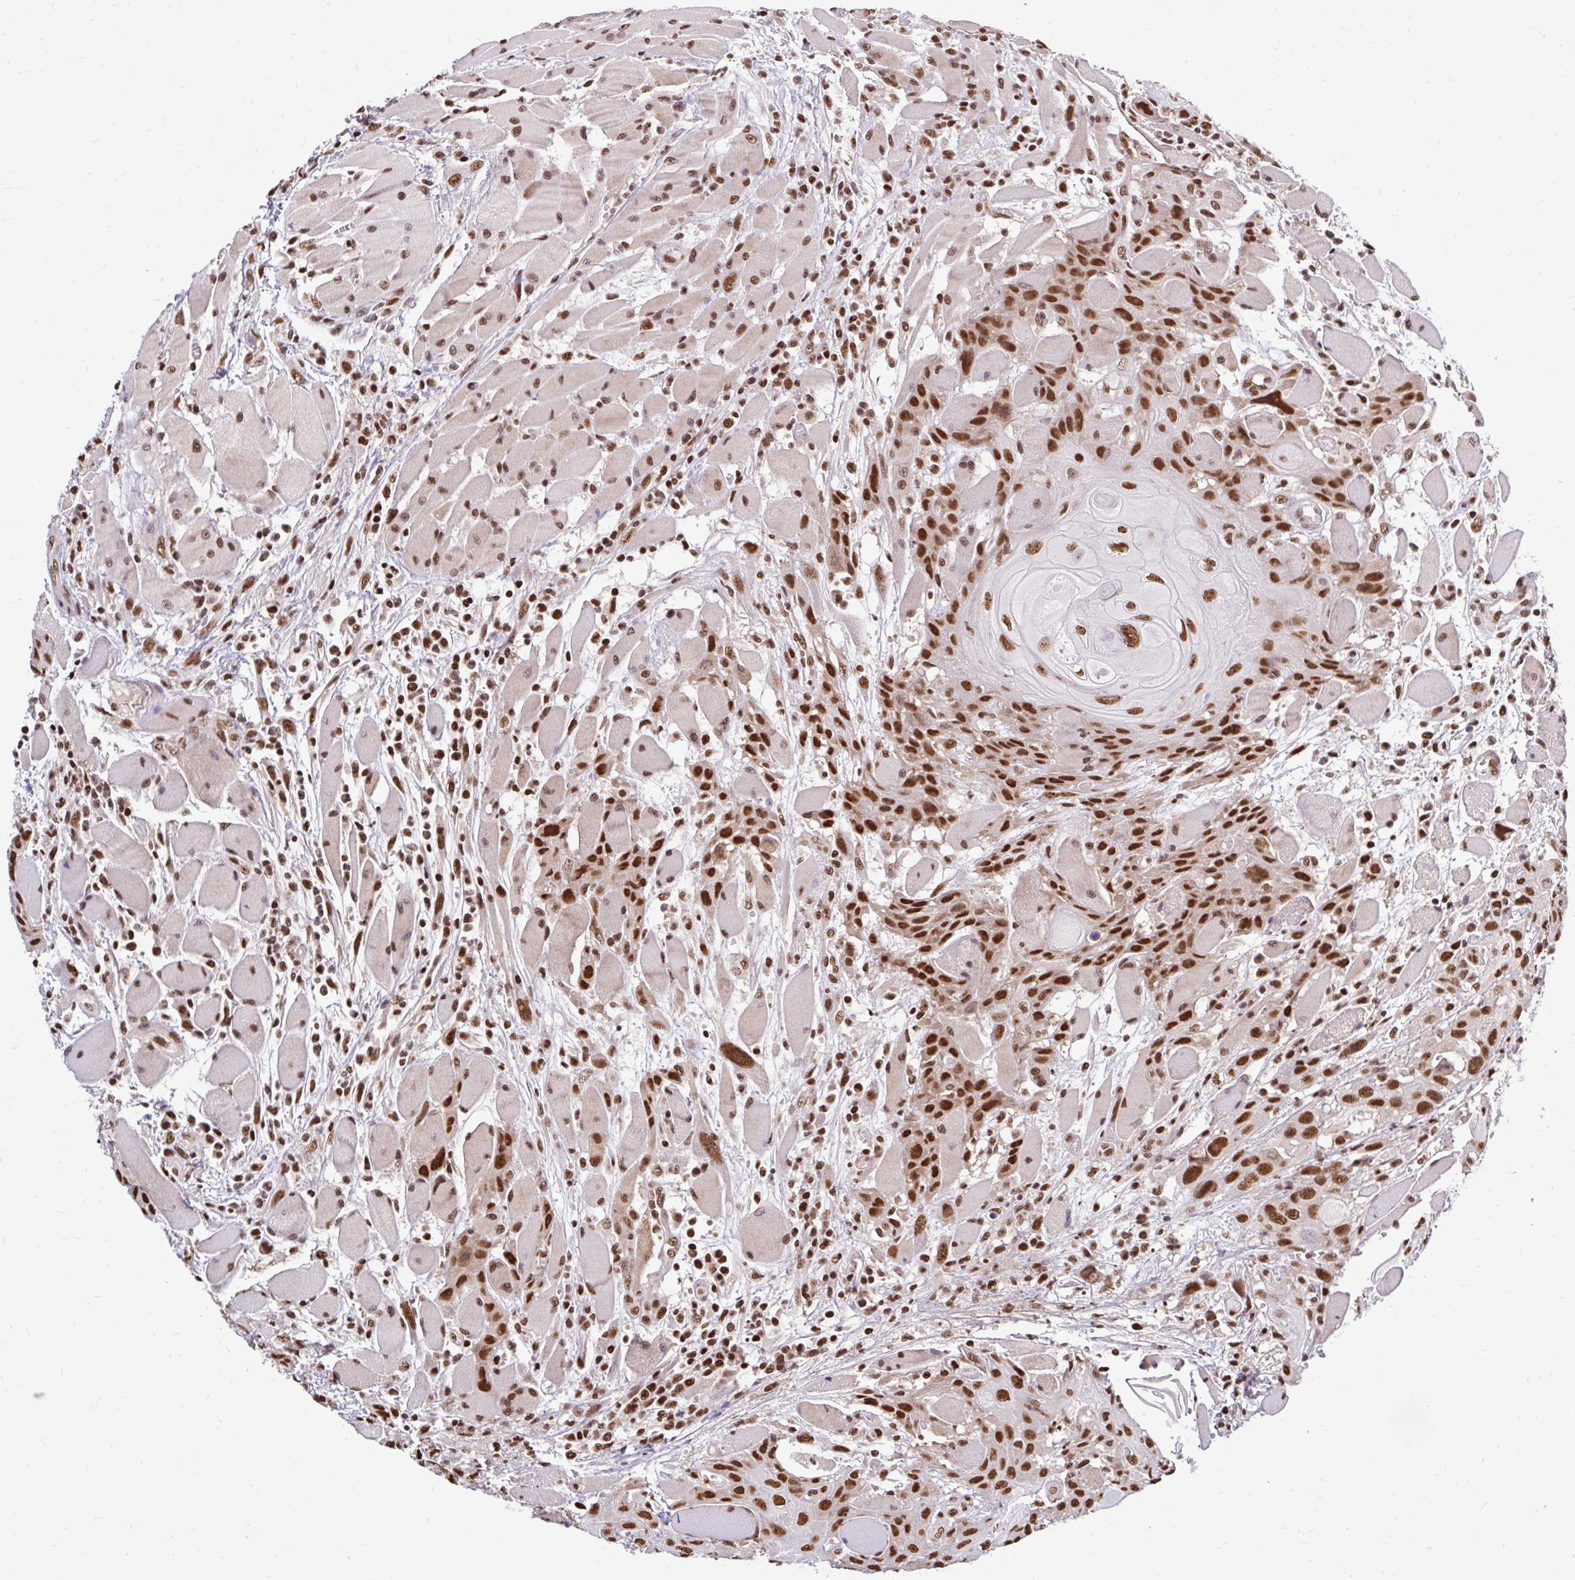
{"staining": {"intensity": "strong", "quantity": ">75%", "location": "nuclear"}, "tissue": "head and neck cancer", "cell_type": "Tumor cells", "image_type": "cancer", "snomed": [{"axis": "morphology", "description": "Squamous cell carcinoma, NOS"}, {"axis": "topography", "description": "Head-Neck"}], "caption": "Immunohistochemistry (IHC) micrograph of human head and neck cancer (squamous cell carcinoma) stained for a protein (brown), which demonstrates high levels of strong nuclear positivity in about >75% of tumor cells.", "gene": "ABCA9", "patient": {"sex": "female", "age": 43}}